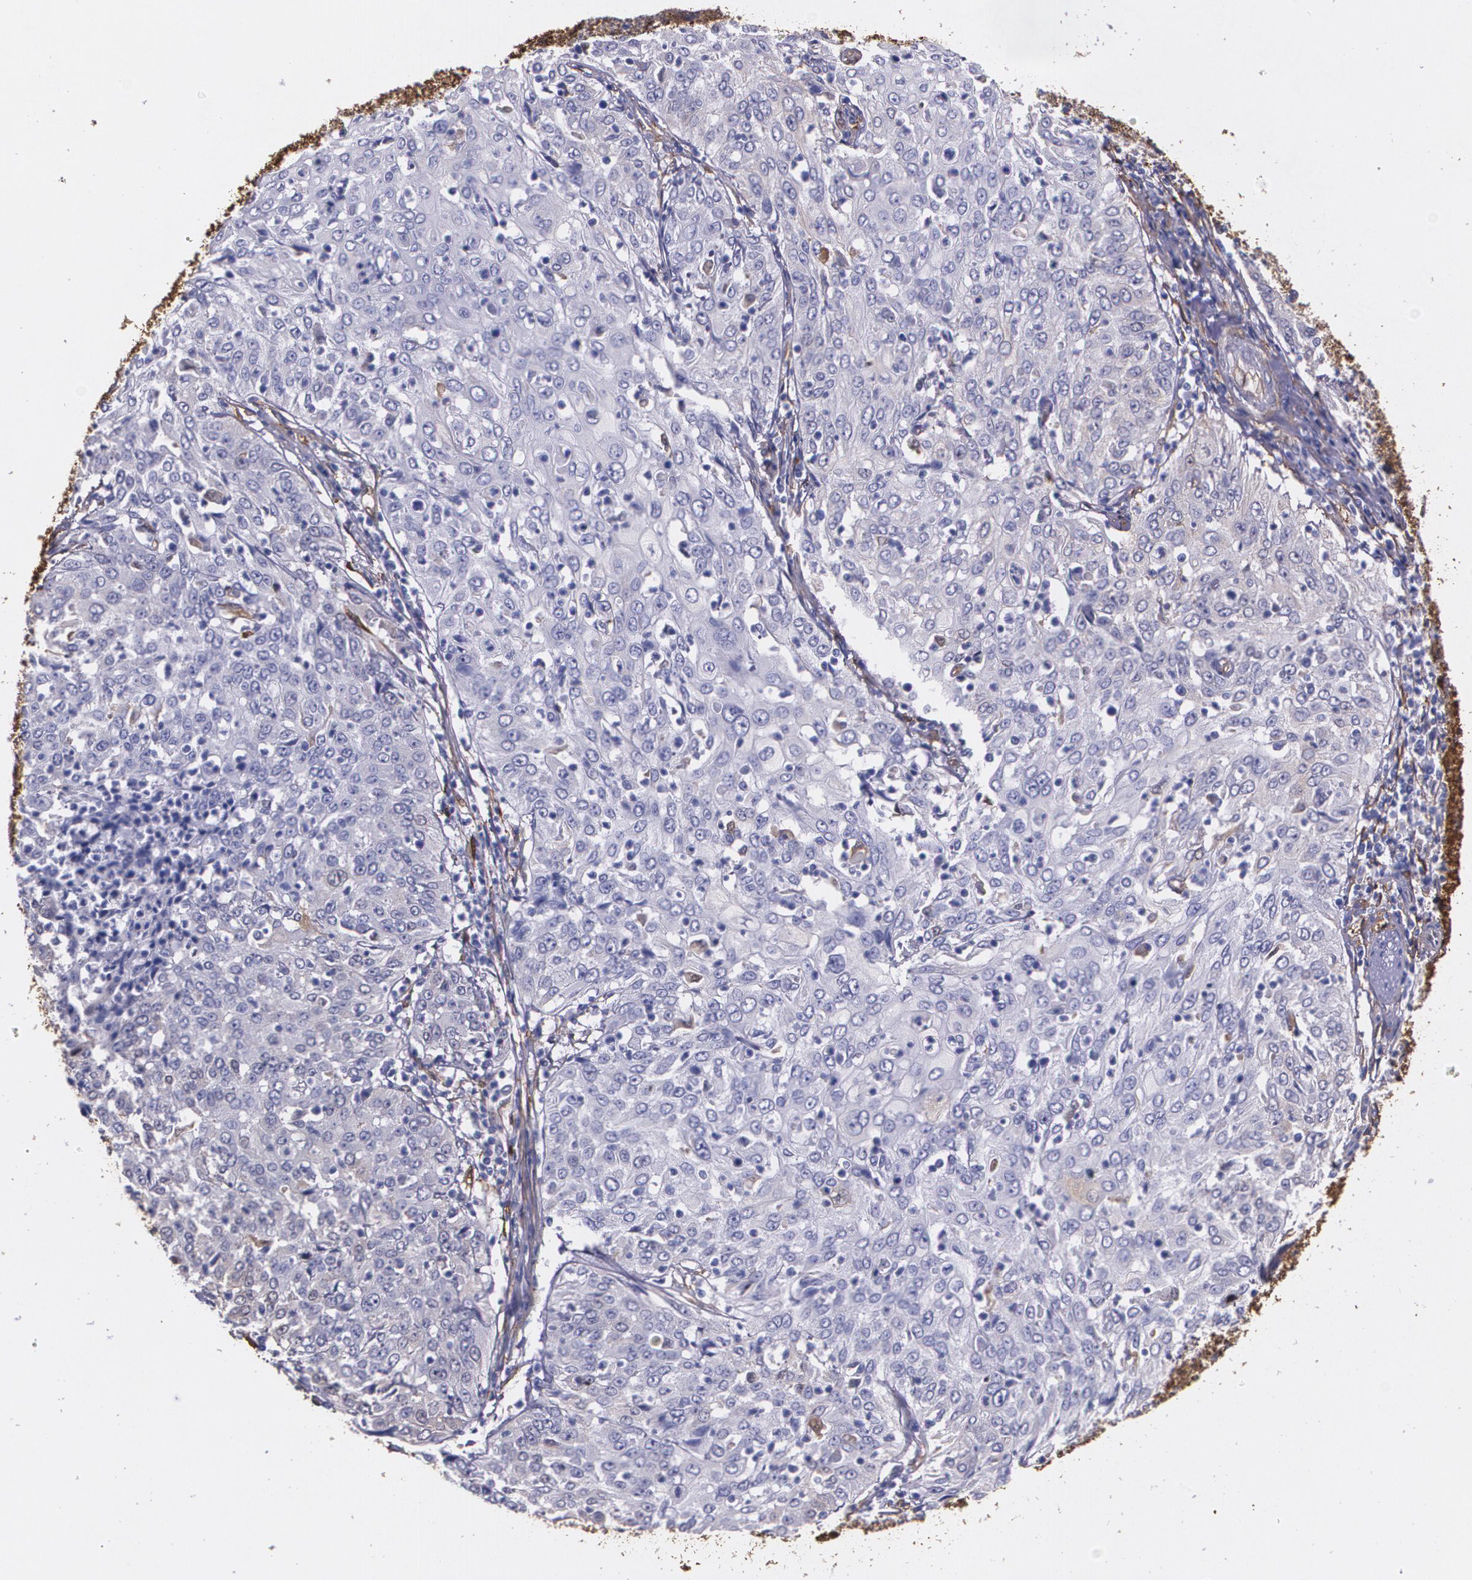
{"staining": {"intensity": "negative", "quantity": "none", "location": "none"}, "tissue": "cervical cancer", "cell_type": "Tumor cells", "image_type": "cancer", "snomed": [{"axis": "morphology", "description": "Squamous cell carcinoma, NOS"}, {"axis": "topography", "description": "Cervix"}], "caption": "Protein analysis of cervical cancer (squamous cell carcinoma) shows no significant staining in tumor cells.", "gene": "MMP2", "patient": {"sex": "female", "age": 39}}